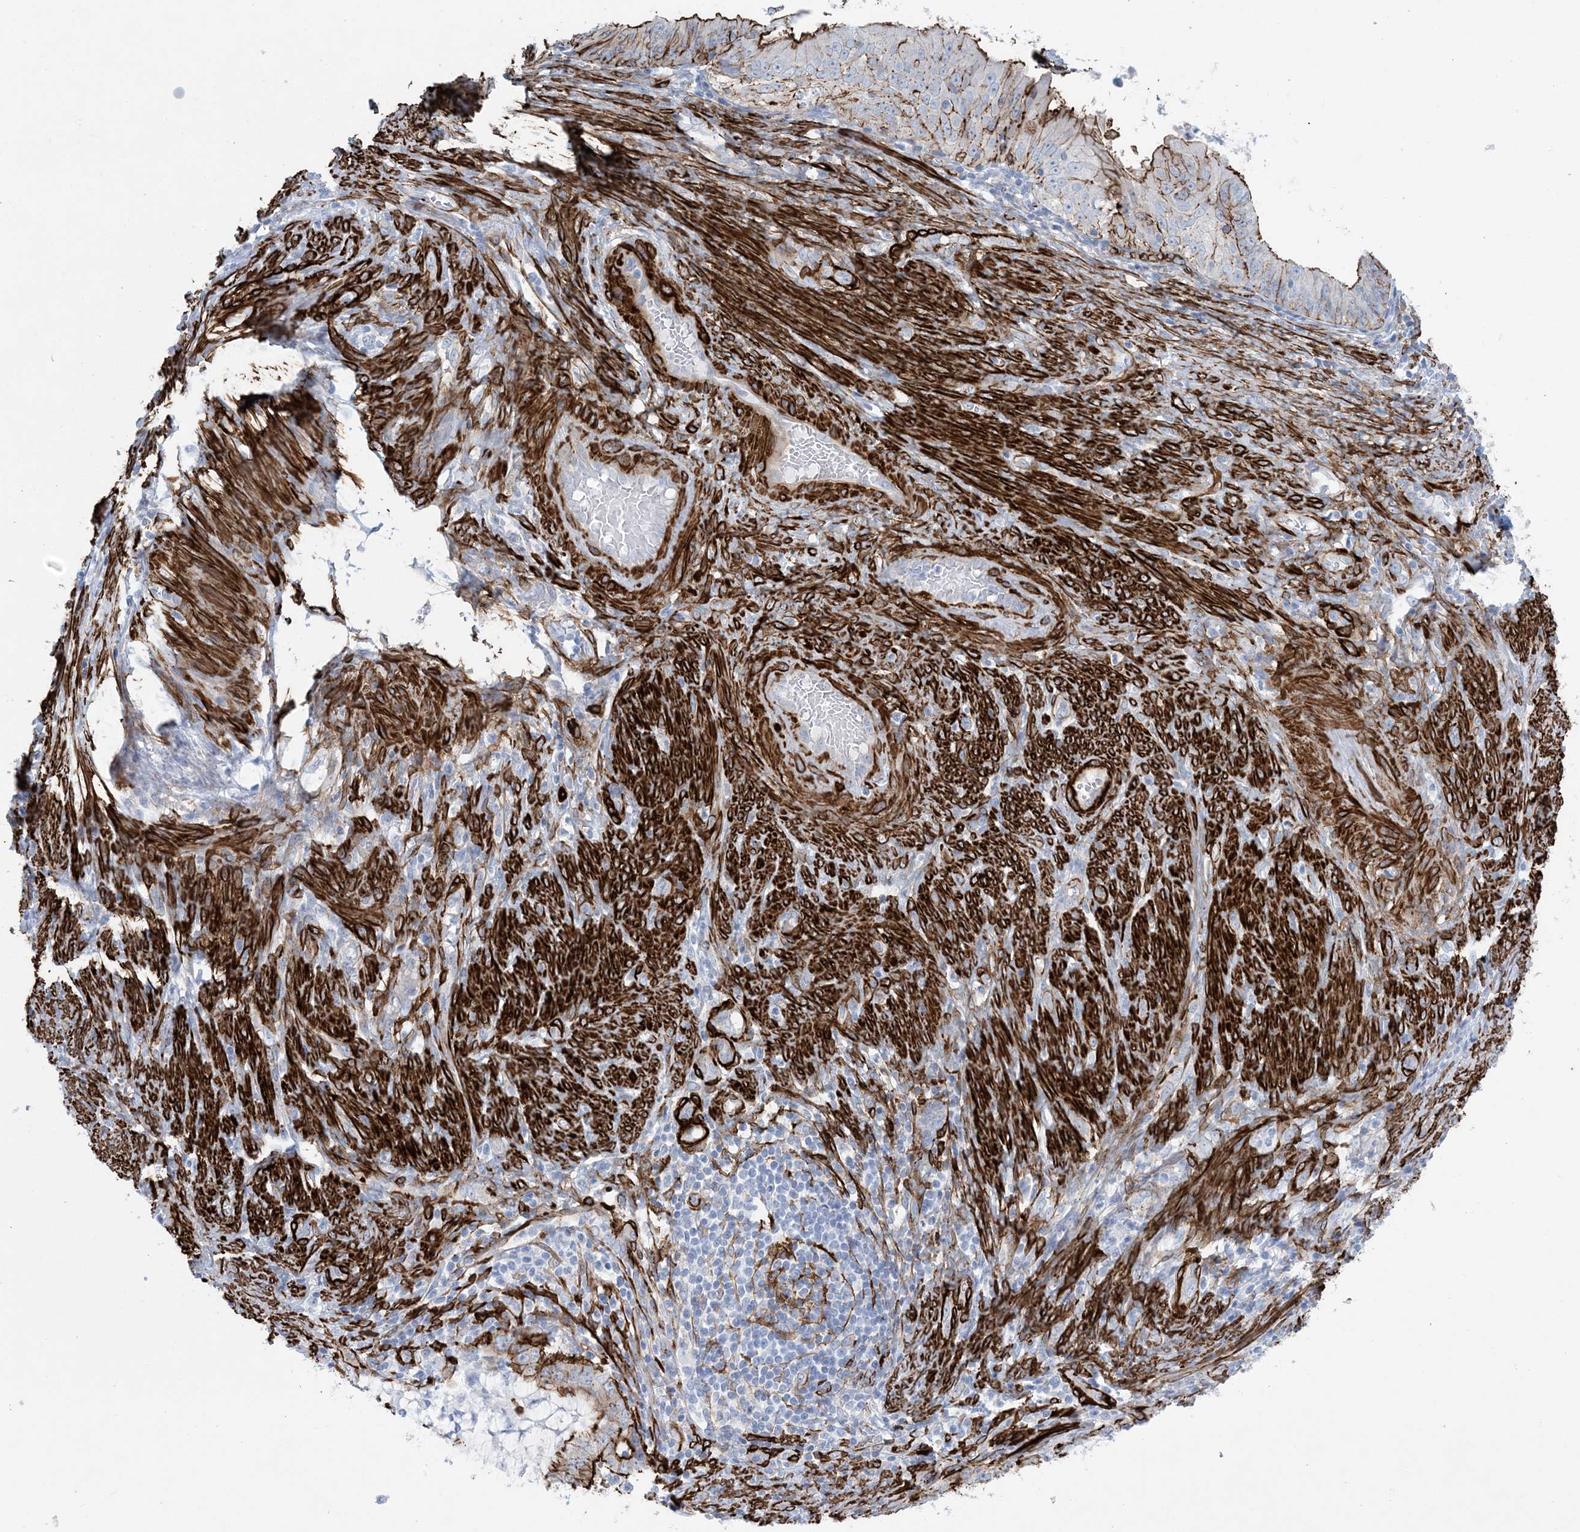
{"staining": {"intensity": "strong", "quantity": "25%-75%", "location": "cytoplasmic/membranous"}, "tissue": "endometrial cancer", "cell_type": "Tumor cells", "image_type": "cancer", "snomed": [{"axis": "morphology", "description": "Adenocarcinoma, NOS"}, {"axis": "topography", "description": "Endometrium"}], "caption": "Protein expression analysis of endometrial cancer (adenocarcinoma) shows strong cytoplasmic/membranous positivity in approximately 25%-75% of tumor cells. (Stains: DAB (3,3'-diaminobenzidine) in brown, nuclei in blue, Microscopy: brightfield microscopy at high magnification).", "gene": "SHANK1", "patient": {"sex": "female", "age": 51}}